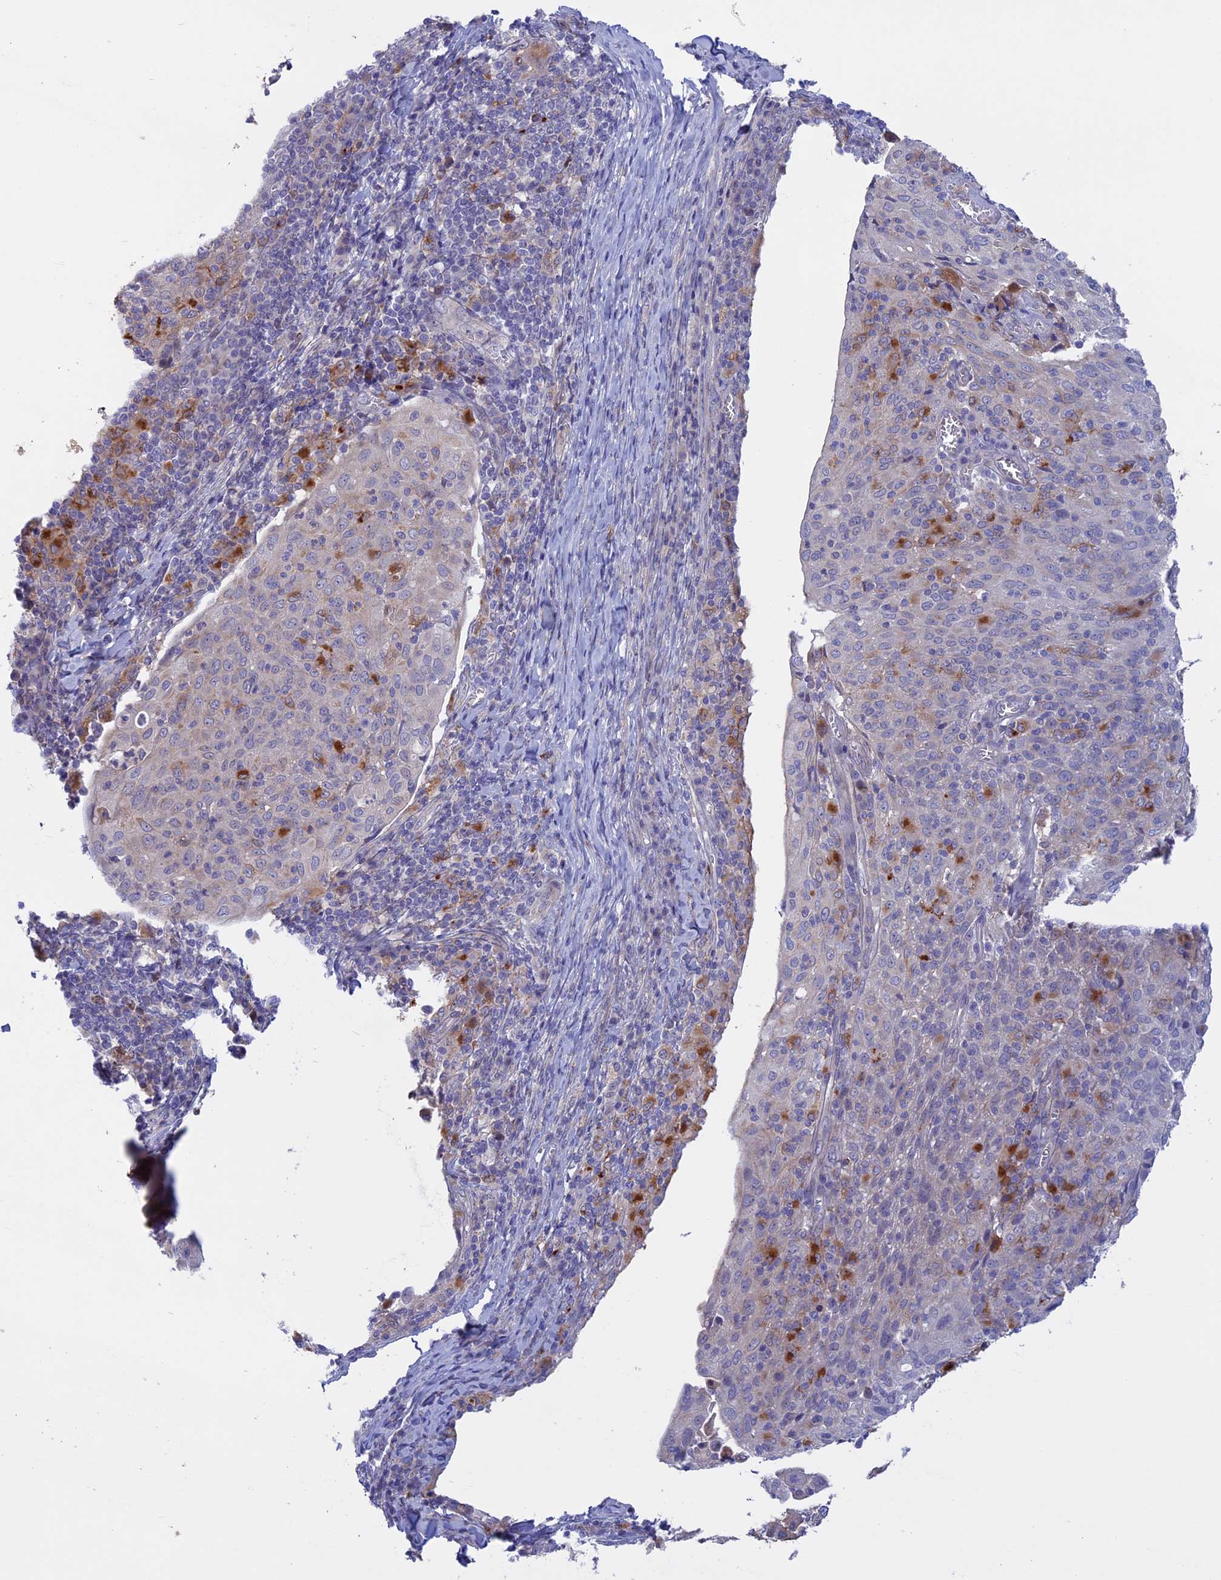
{"staining": {"intensity": "moderate", "quantity": "<25%", "location": "cytoplasmic/membranous"}, "tissue": "cervical cancer", "cell_type": "Tumor cells", "image_type": "cancer", "snomed": [{"axis": "morphology", "description": "Squamous cell carcinoma, NOS"}, {"axis": "topography", "description": "Cervix"}], "caption": "The image exhibits staining of cervical squamous cell carcinoma, revealing moderate cytoplasmic/membranous protein staining (brown color) within tumor cells. (IHC, brightfield microscopy, high magnification).", "gene": "SLC2A6", "patient": {"sex": "female", "age": 52}}